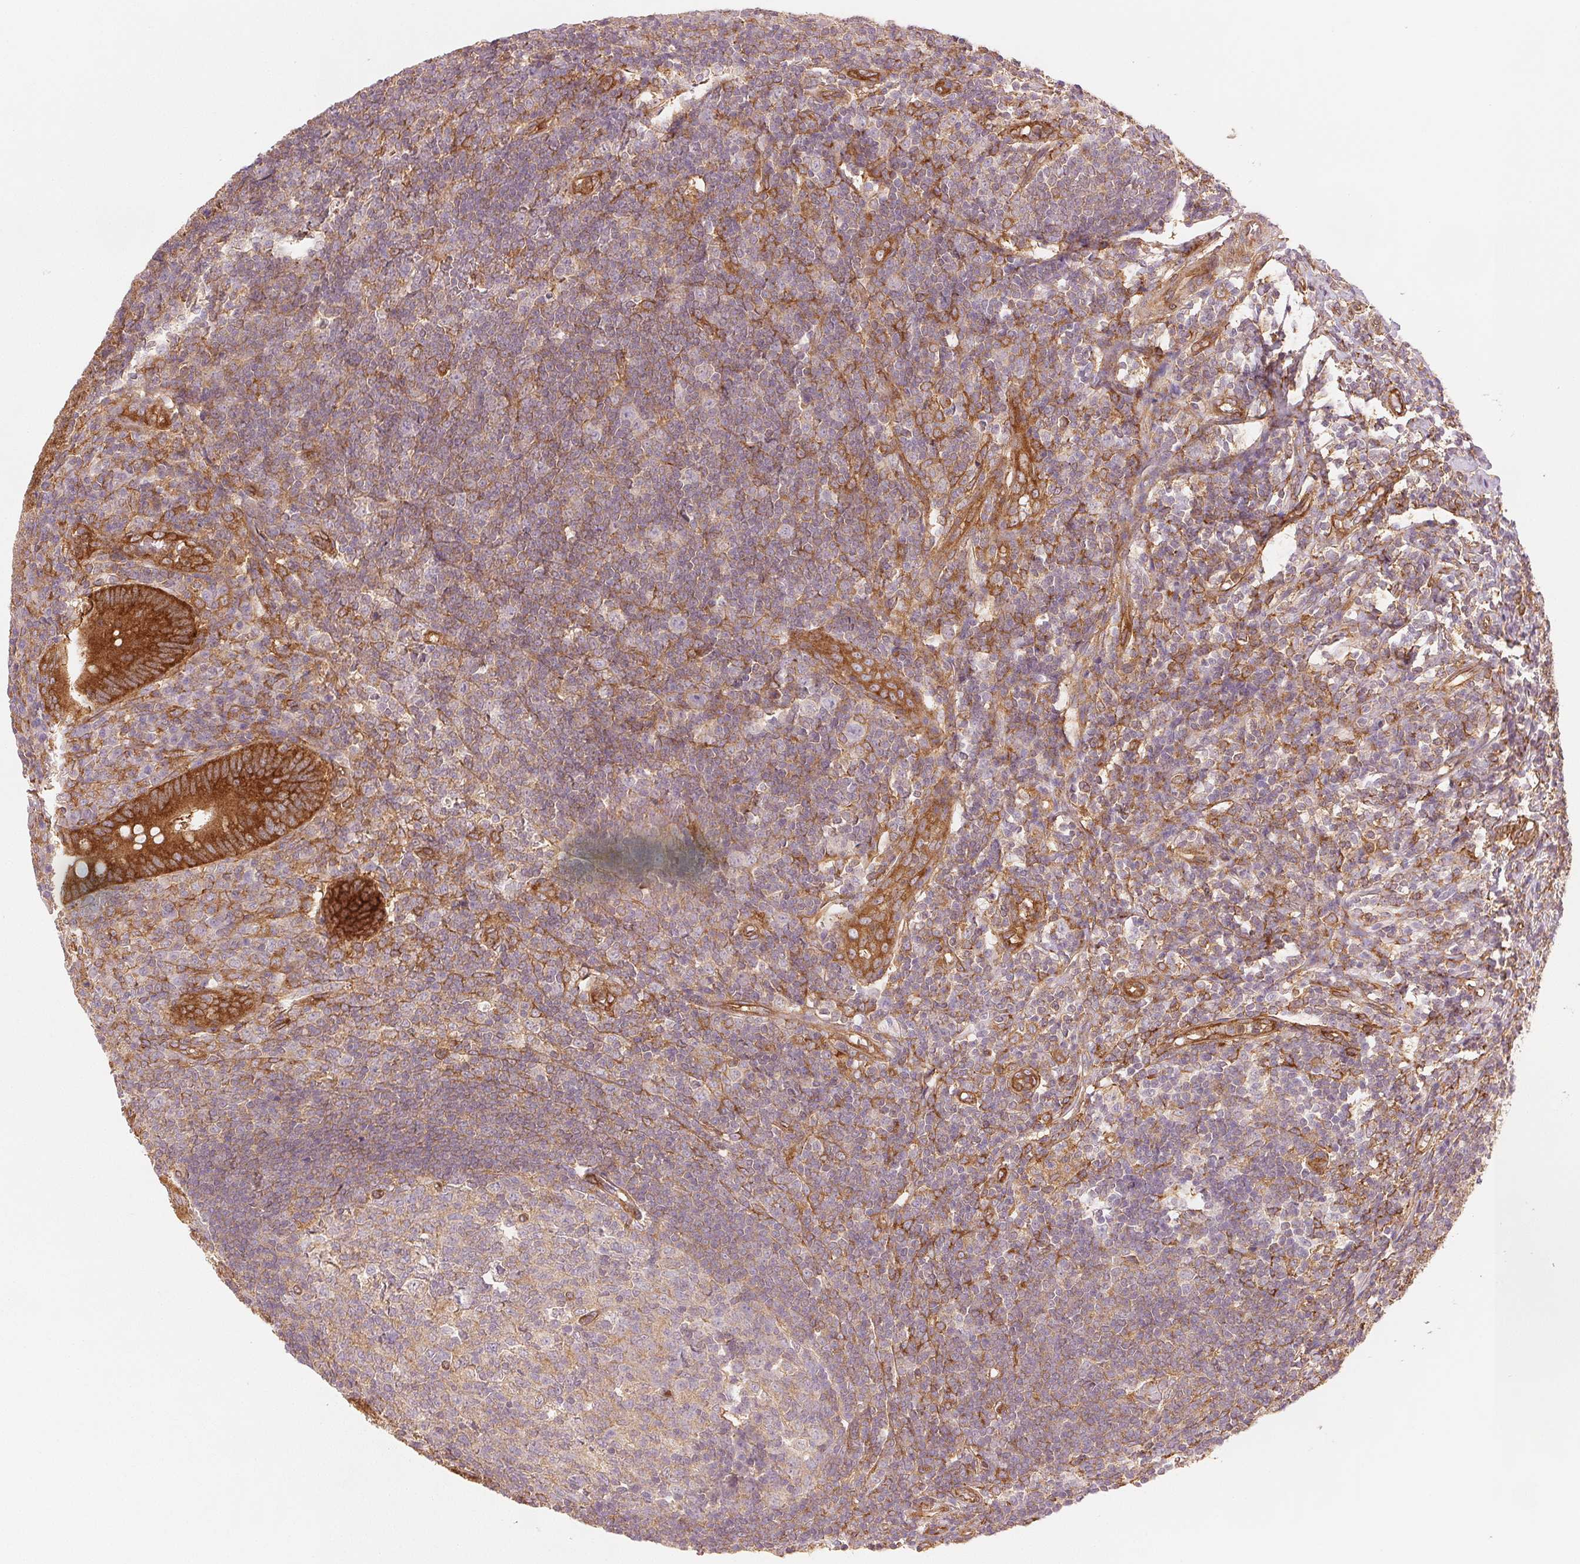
{"staining": {"intensity": "strong", "quantity": ">75%", "location": "cytoplasmic/membranous"}, "tissue": "appendix", "cell_type": "Glandular cells", "image_type": "normal", "snomed": [{"axis": "morphology", "description": "Normal tissue, NOS"}, {"axis": "topography", "description": "Appendix"}], "caption": "Immunohistochemical staining of normal appendix reveals high levels of strong cytoplasmic/membranous staining in about >75% of glandular cells.", "gene": "DIAPH2", "patient": {"sex": "male", "age": 18}}